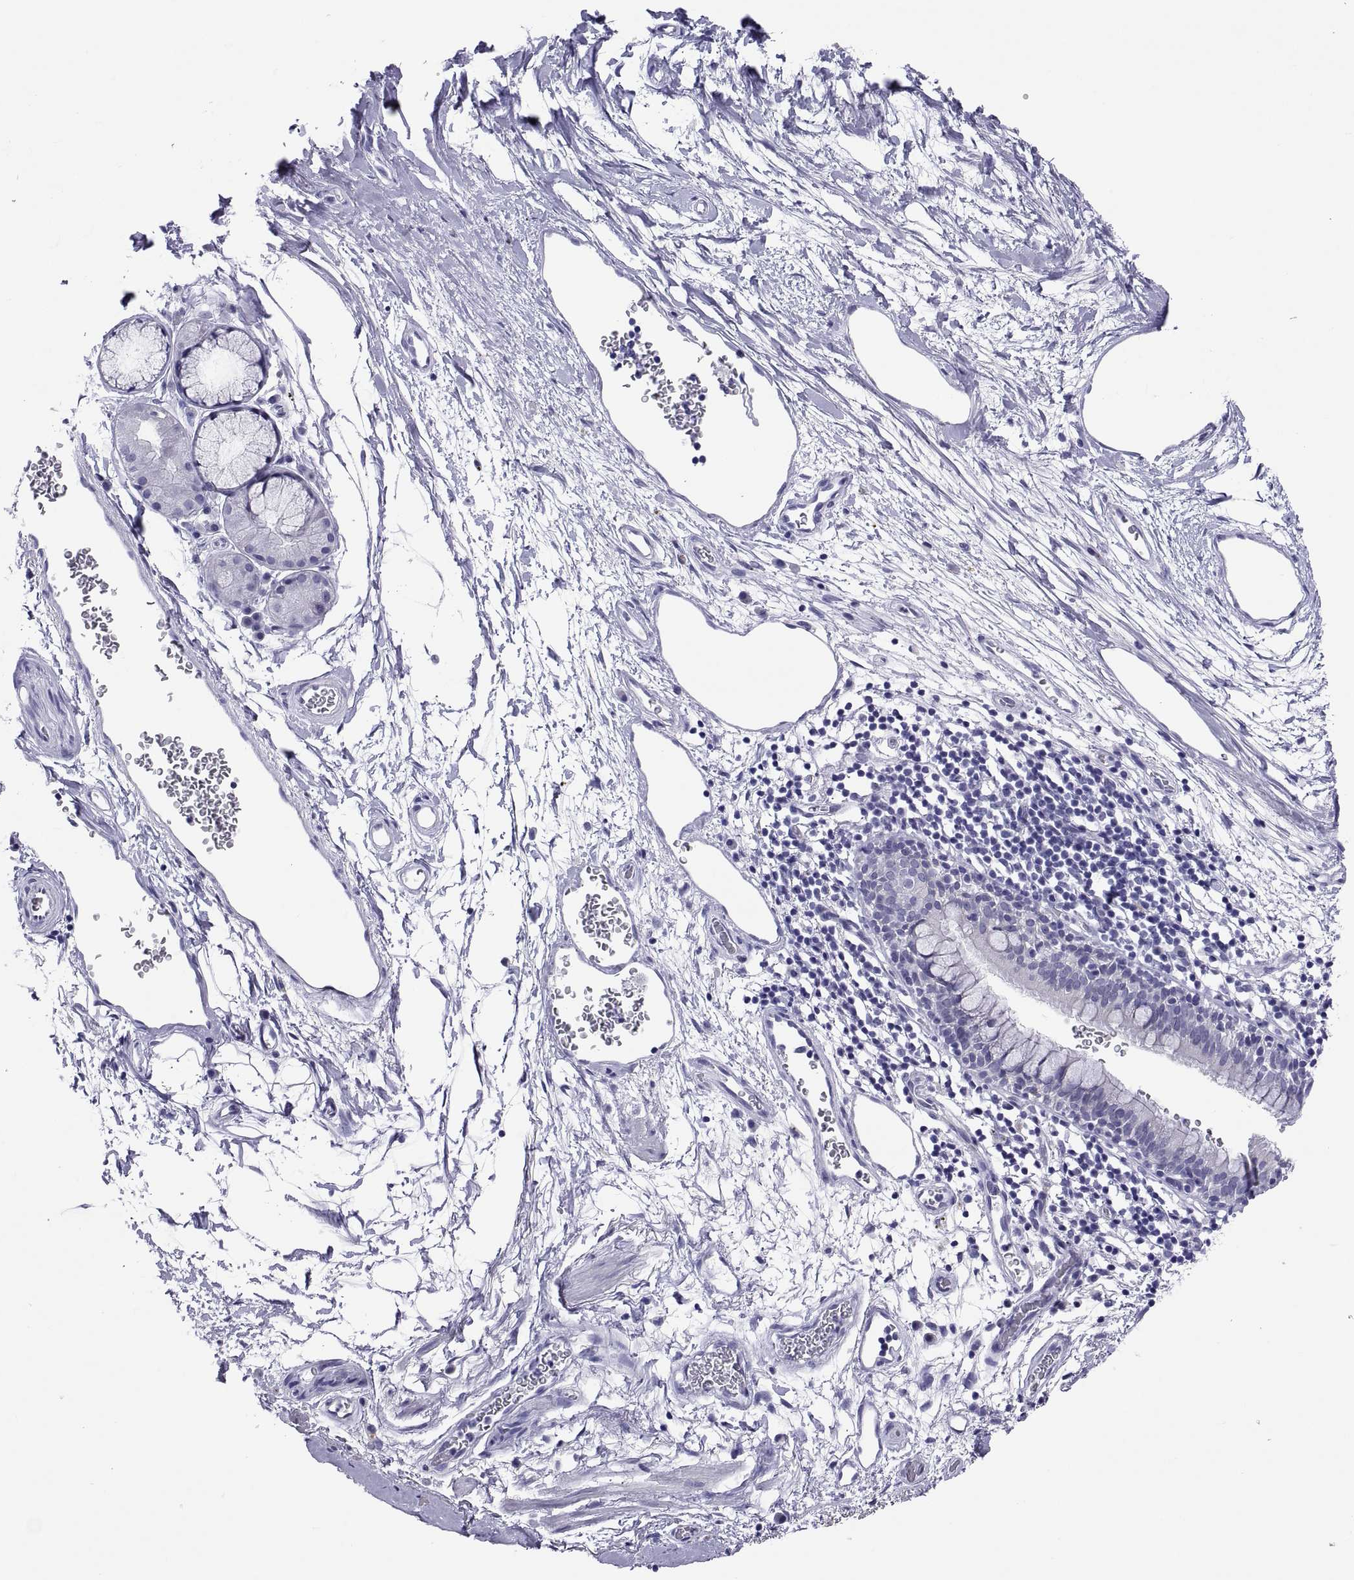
{"staining": {"intensity": "negative", "quantity": "none", "location": "none"}, "tissue": "bronchus", "cell_type": "Respiratory epithelial cells", "image_type": "normal", "snomed": [{"axis": "morphology", "description": "Normal tissue, NOS"}, {"axis": "topography", "description": "Cartilage tissue"}, {"axis": "topography", "description": "Bronchus"}], "caption": "Immunohistochemical staining of unremarkable human bronchus shows no significant positivity in respiratory epithelial cells.", "gene": "QRICH2", "patient": {"sex": "male", "age": 58}}